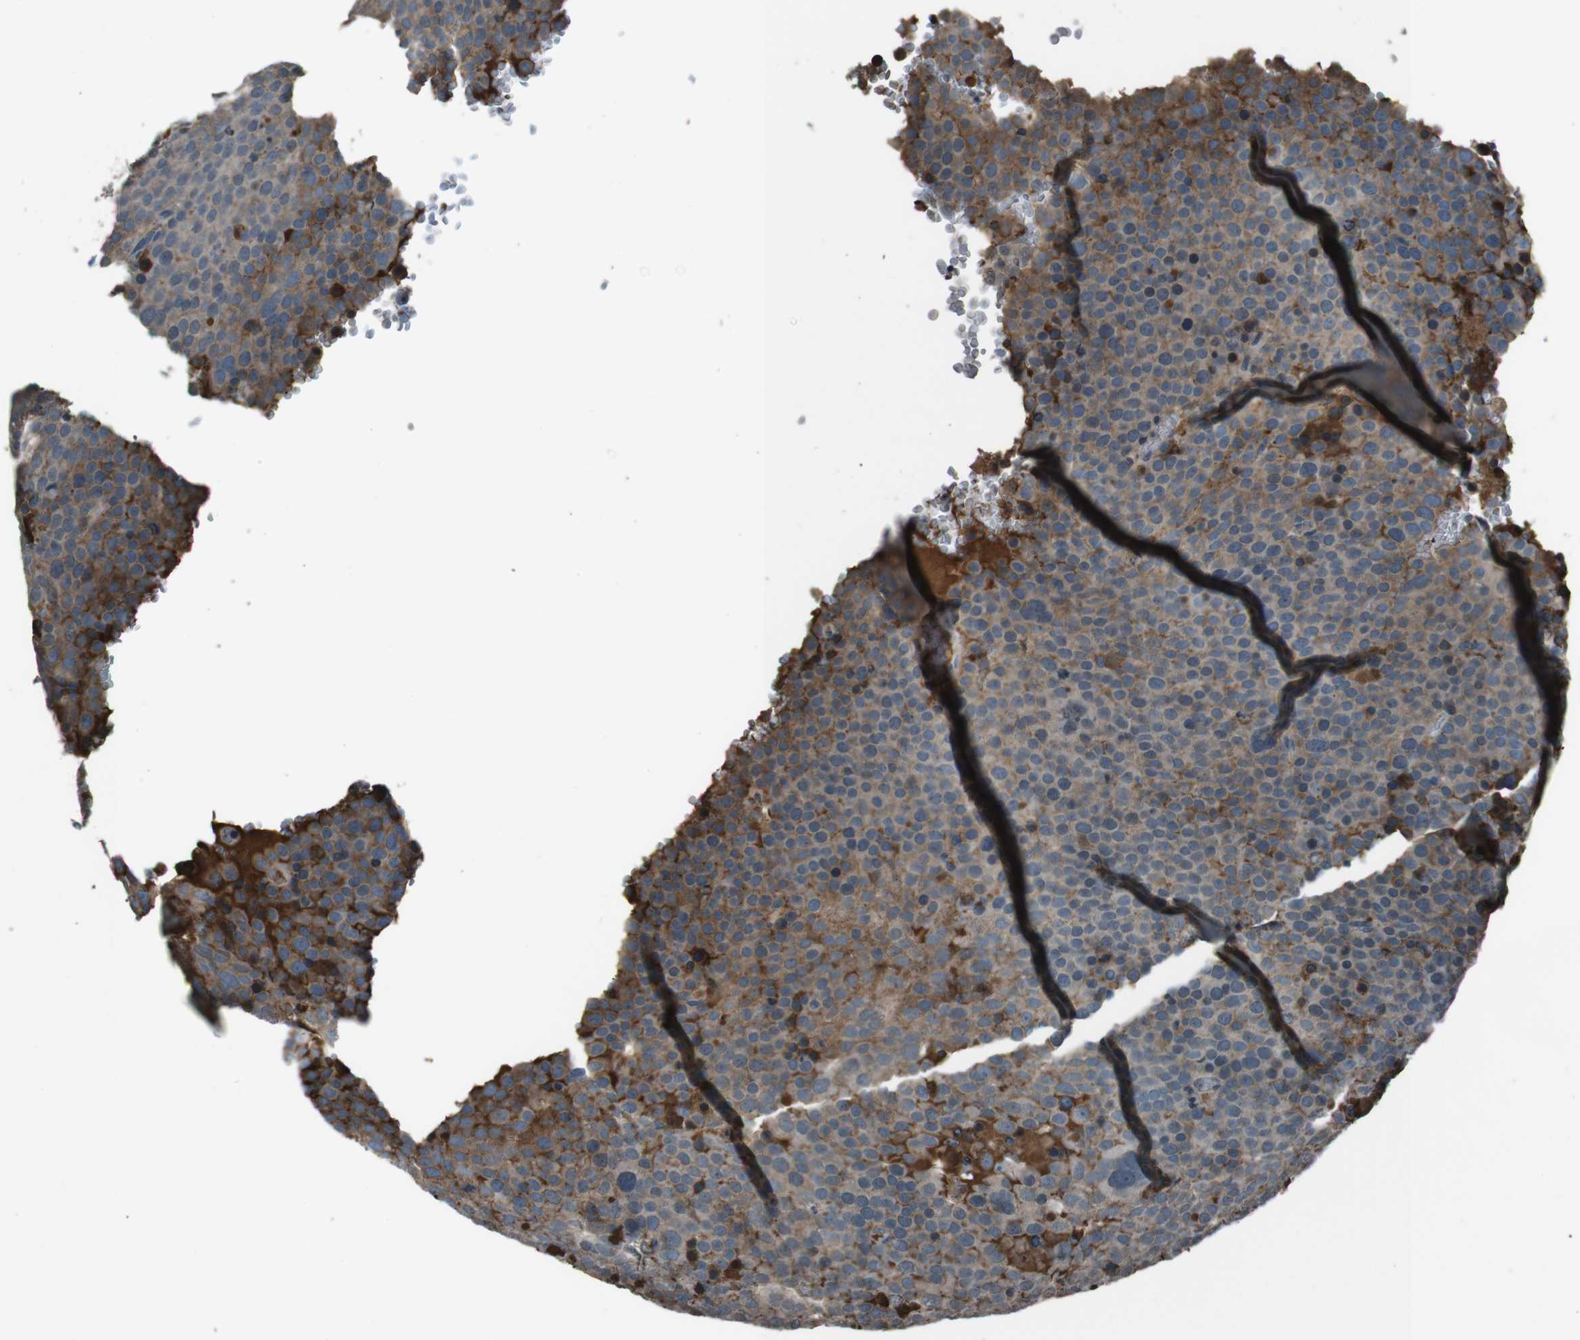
{"staining": {"intensity": "moderate", "quantity": ">75%", "location": "cytoplasmic/membranous"}, "tissue": "testis cancer", "cell_type": "Tumor cells", "image_type": "cancer", "snomed": [{"axis": "morphology", "description": "Seminoma, NOS"}, {"axis": "topography", "description": "Testis"}], "caption": "Protein expression analysis of human testis seminoma reveals moderate cytoplasmic/membranous staining in about >75% of tumor cells.", "gene": "UGT1A6", "patient": {"sex": "male", "age": 71}}